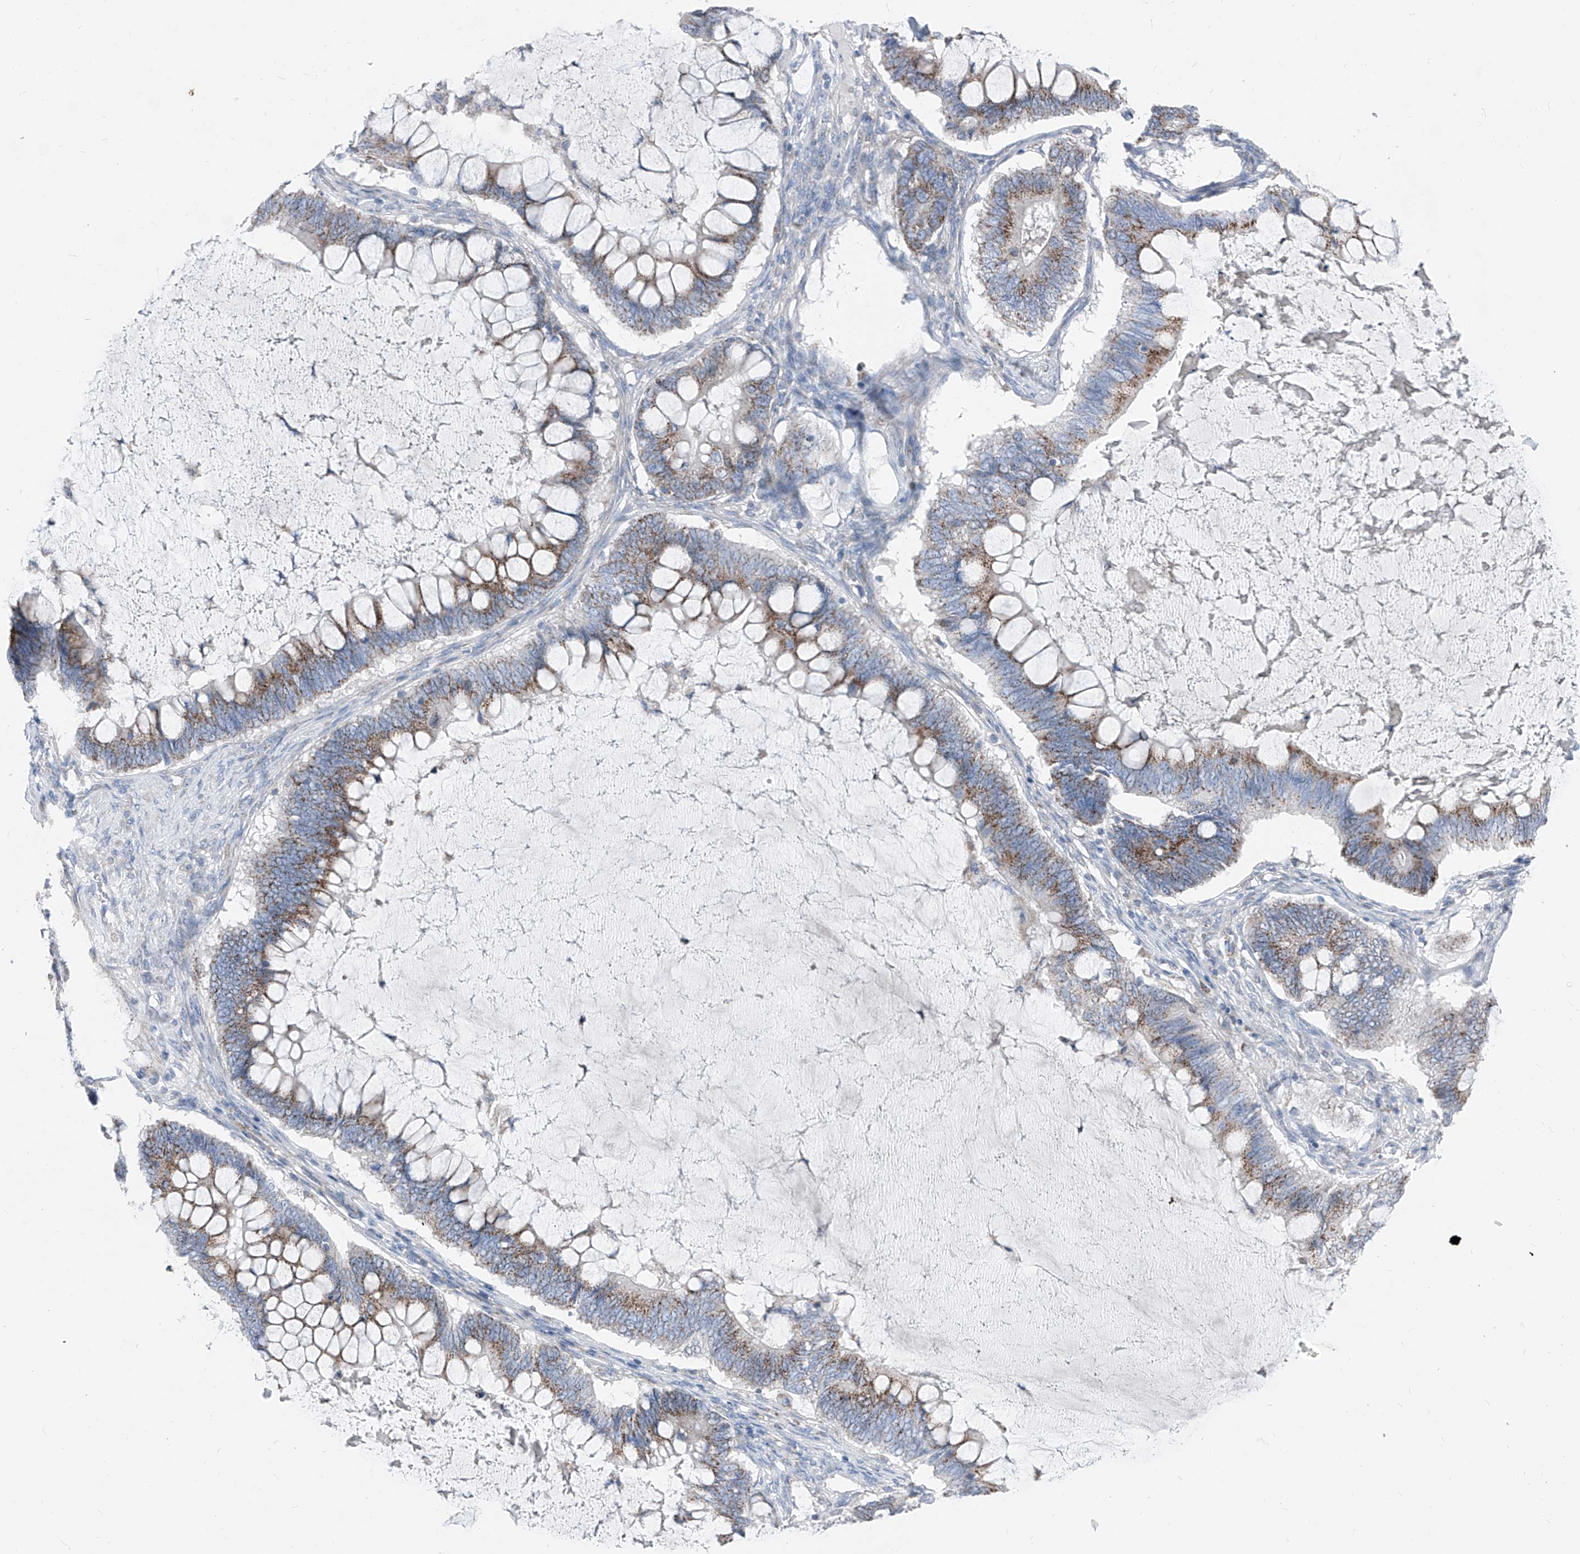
{"staining": {"intensity": "moderate", "quantity": "25%-75%", "location": "cytoplasmic/membranous"}, "tissue": "ovarian cancer", "cell_type": "Tumor cells", "image_type": "cancer", "snomed": [{"axis": "morphology", "description": "Cystadenocarcinoma, mucinous, NOS"}, {"axis": "topography", "description": "Ovary"}], "caption": "A medium amount of moderate cytoplasmic/membranous staining is identified in approximately 25%-75% of tumor cells in mucinous cystadenocarcinoma (ovarian) tissue.", "gene": "AGPS", "patient": {"sex": "female", "age": 61}}